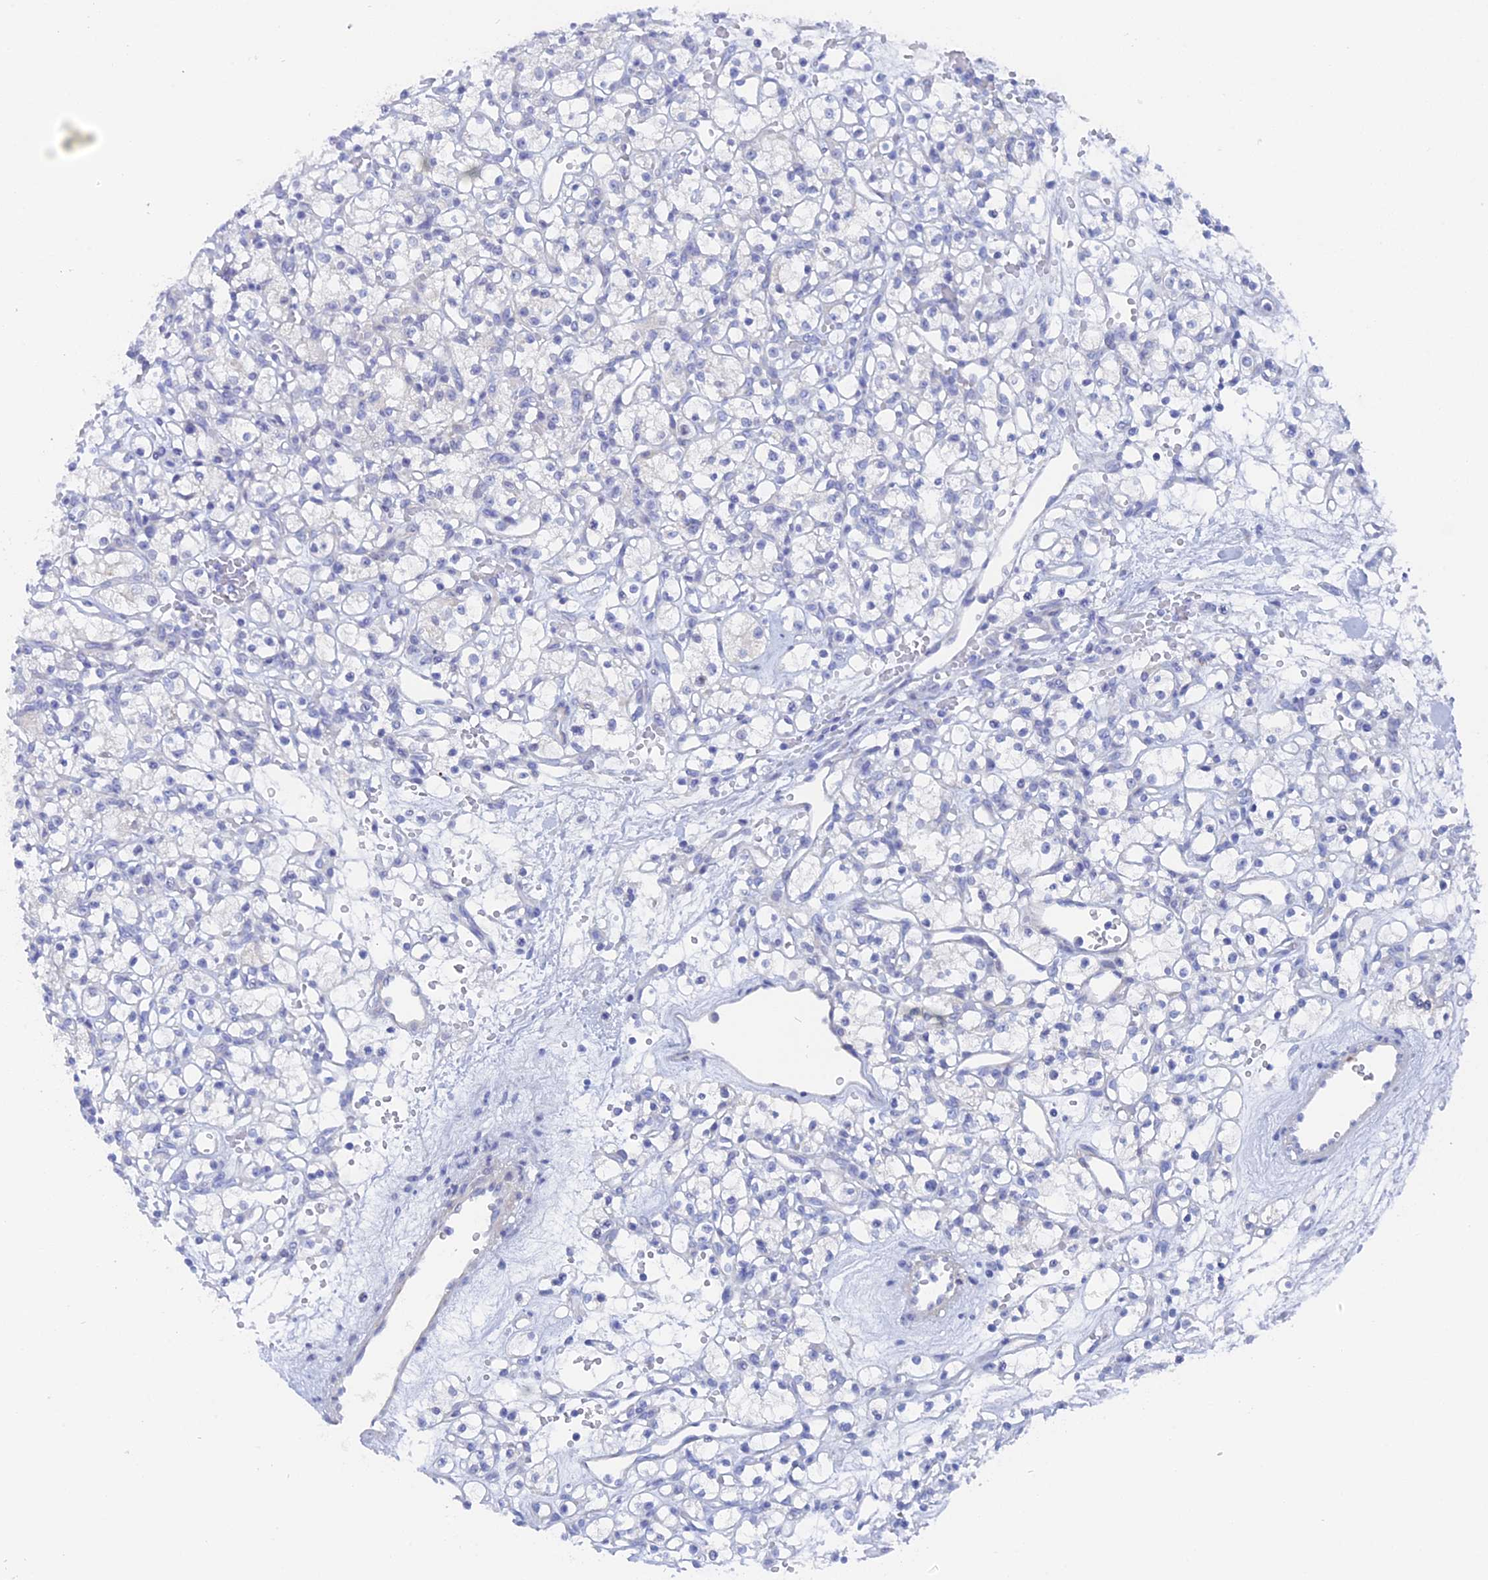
{"staining": {"intensity": "negative", "quantity": "none", "location": "none"}, "tissue": "renal cancer", "cell_type": "Tumor cells", "image_type": "cancer", "snomed": [{"axis": "morphology", "description": "Adenocarcinoma, NOS"}, {"axis": "topography", "description": "Kidney"}], "caption": "High magnification brightfield microscopy of adenocarcinoma (renal) stained with DAB (brown) and counterstained with hematoxylin (blue): tumor cells show no significant positivity. The staining was performed using DAB (3,3'-diaminobenzidine) to visualize the protein expression in brown, while the nuclei were stained in blue with hematoxylin (Magnification: 20x).", "gene": "DACT3", "patient": {"sex": "female", "age": 59}}